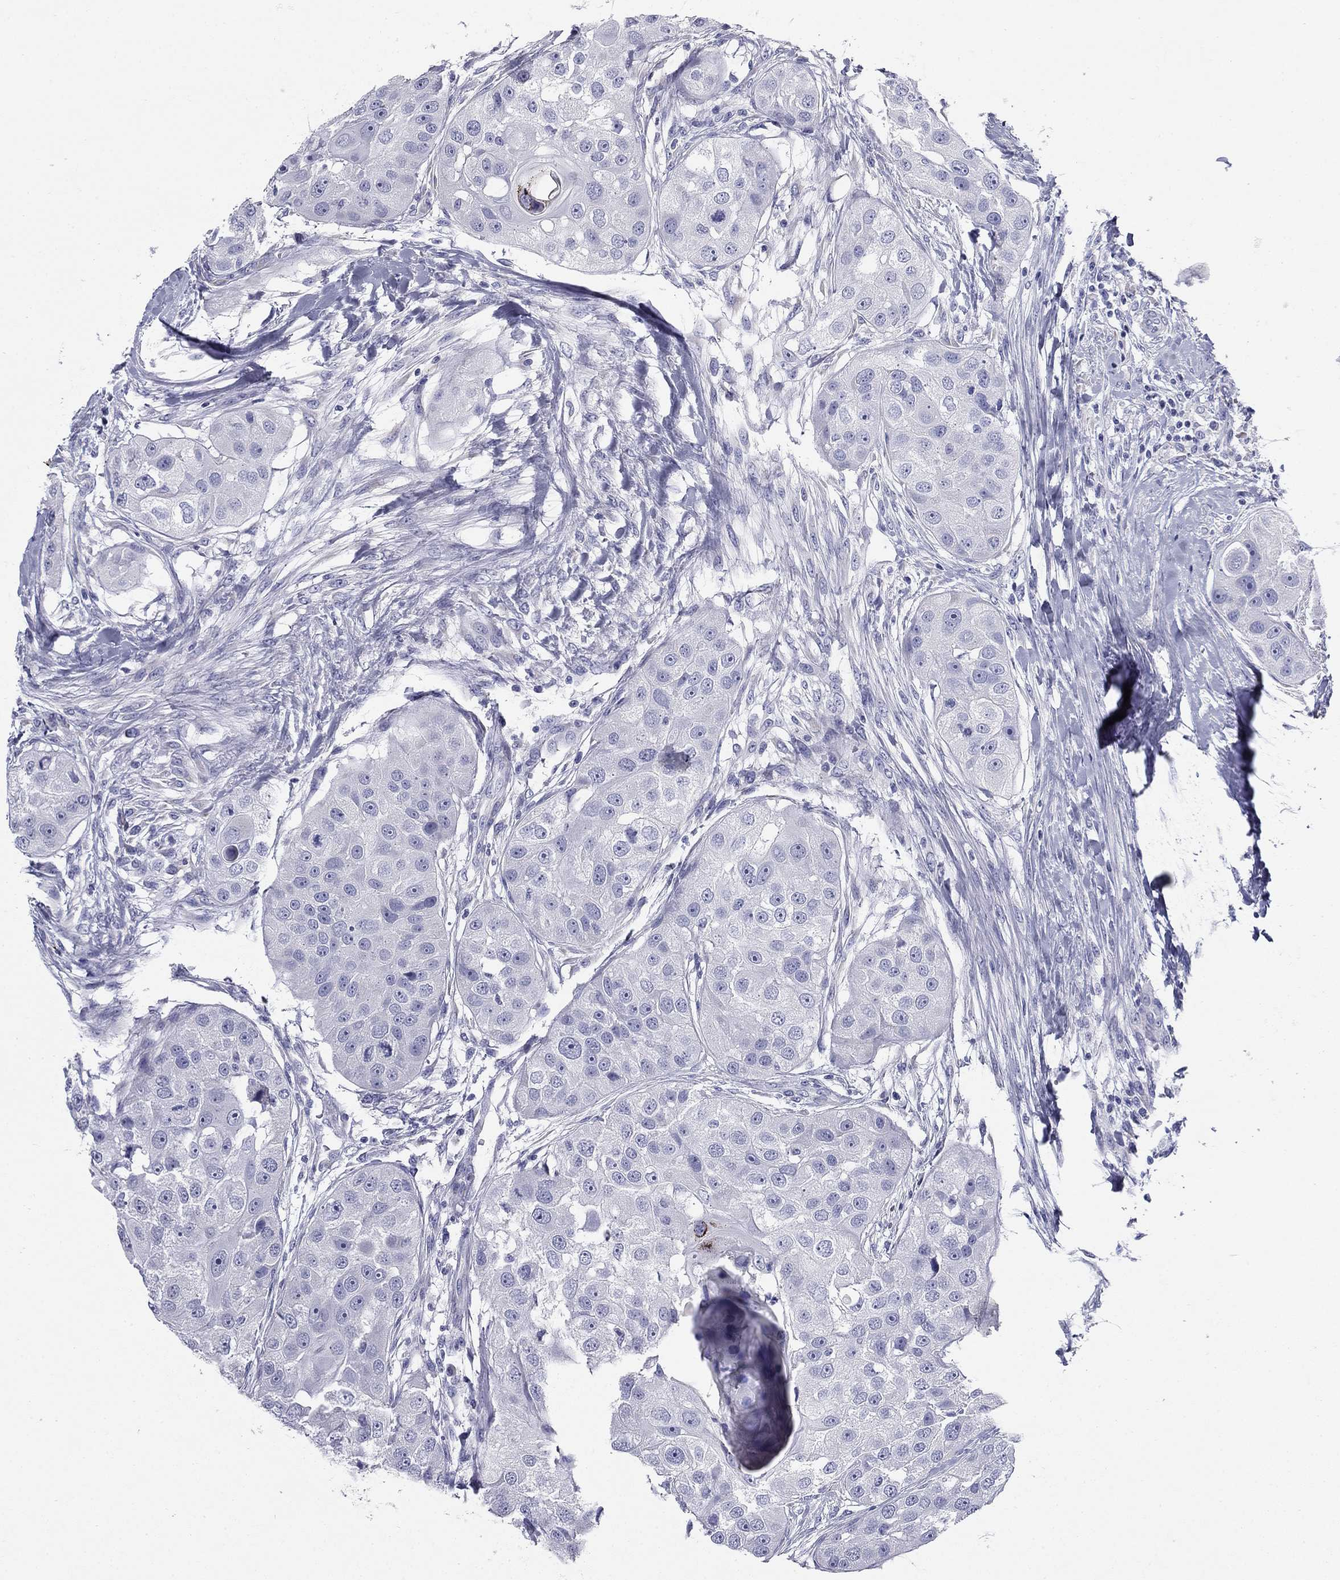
{"staining": {"intensity": "negative", "quantity": "none", "location": "none"}, "tissue": "head and neck cancer", "cell_type": "Tumor cells", "image_type": "cancer", "snomed": [{"axis": "morphology", "description": "Normal tissue, NOS"}, {"axis": "morphology", "description": "Squamous cell carcinoma, NOS"}, {"axis": "topography", "description": "Skeletal muscle"}, {"axis": "topography", "description": "Head-Neck"}], "caption": "An IHC histopathology image of squamous cell carcinoma (head and neck) is shown. There is no staining in tumor cells of squamous cell carcinoma (head and neck).", "gene": "ZP2", "patient": {"sex": "male", "age": 51}}